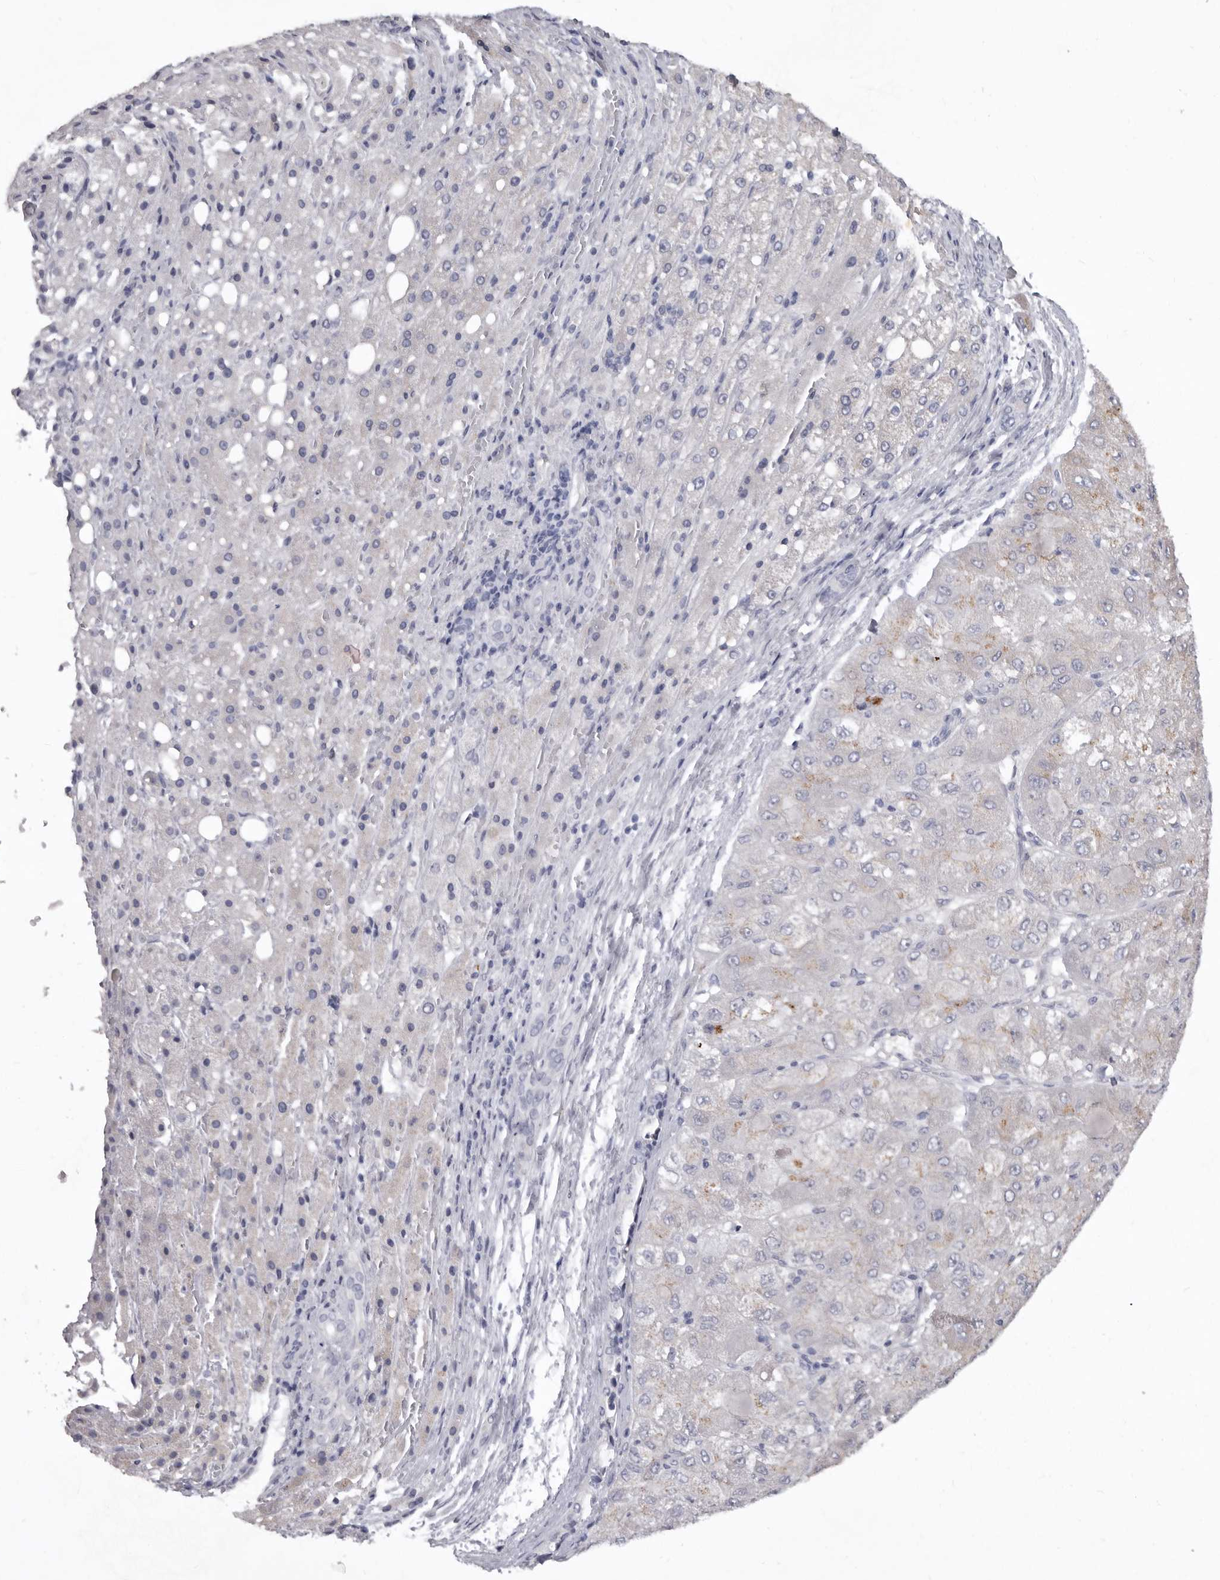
{"staining": {"intensity": "negative", "quantity": "none", "location": "none"}, "tissue": "liver cancer", "cell_type": "Tumor cells", "image_type": "cancer", "snomed": [{"axis": "morphology", "description": "Carcinoma, Hepatocellular, NOS"}, {"axis": "topography", "description": "Liver"}], "caption": "A high-resolution photomicrograph shows immunohistochemistry staining of liver hepatocellular carcinoma, which displays no significant staining in tumor cells.", "gene": "P2RX6", "patient": {"sex": "male", "age": 80}}